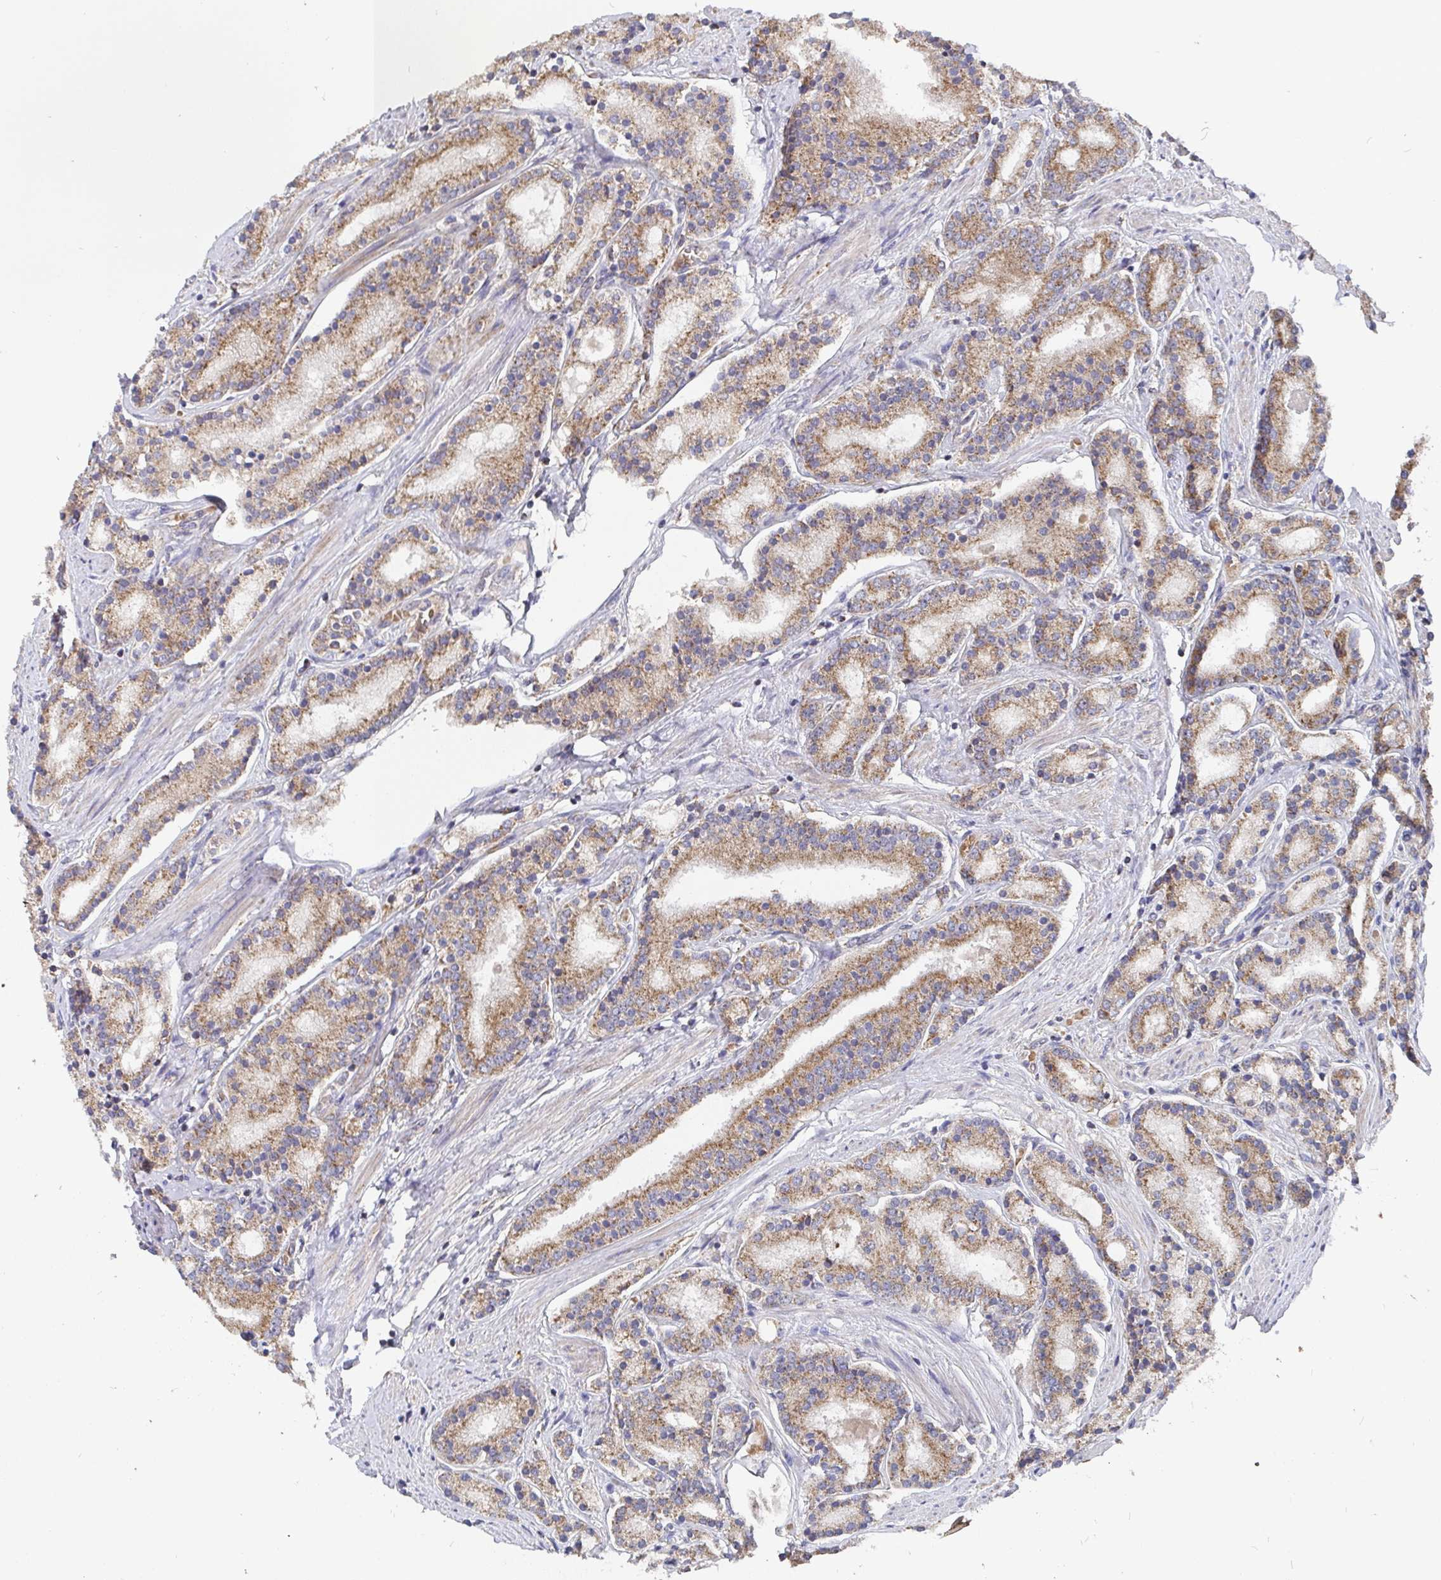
{"staining": {"intensity": "weak", "quantity": ">75%", "location": "cytoplasmic/membranous"}, "tissue": "prostate cancer", "cell_type": "Tumor cells", "image_type": "cancer", "snomed": [{"axis": "morphology", "description": "Adenocarcinoma, High grade"}, {"axis": "topography", "description": "Prostate"}], "caption": "Immunohistochemical staining of human prostate cancer shows low levels of weak cytoplasmic/membranous protein positivity in approximately >75% of tumor cells. (Brightfield microscopy of DAB IHC at high magnification).", "gene": "PDF", "patient": {"sex": "male", "age": 63}}